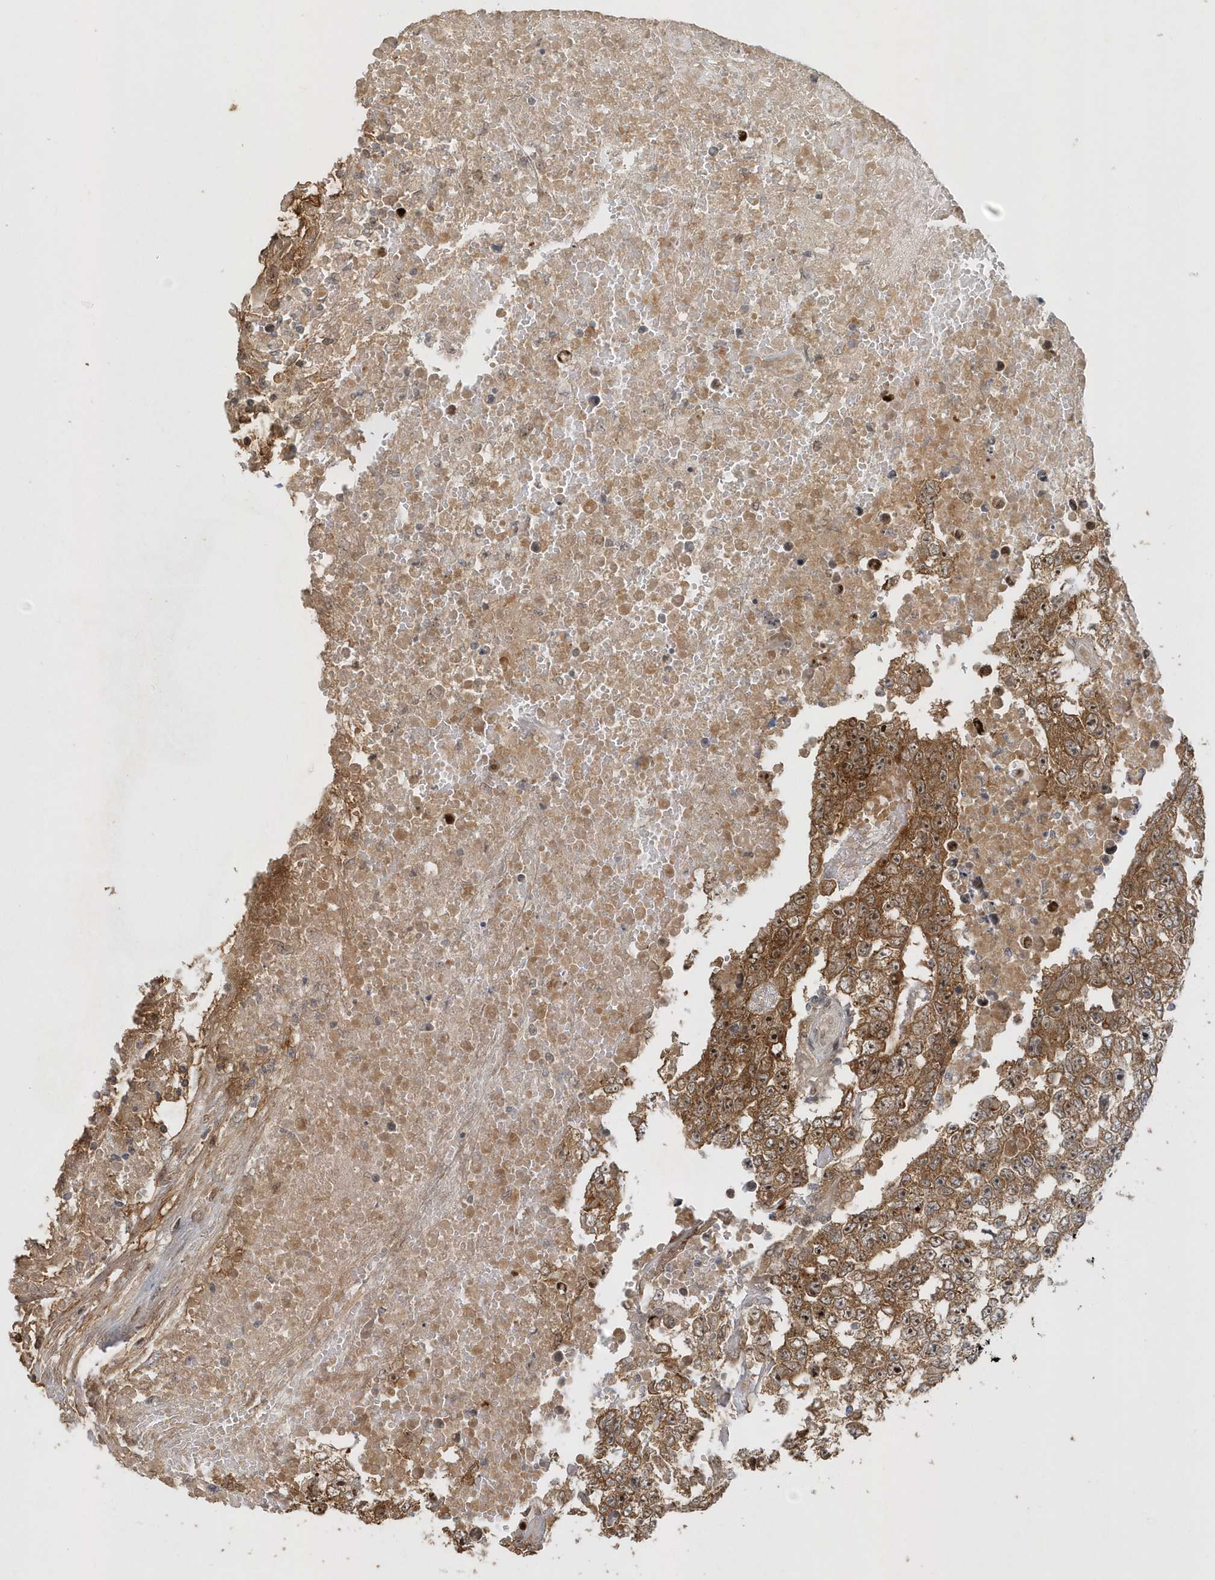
{"staining": {"intensity": "strong", "quantity": ">75%", "location": "cytoplasmic/membranous,nuclear"}, "tissue": "testis cancer", "cell_type": "Tumor cells", "image_type": "cancer", "snomed": [{"axis": "morphology", "description": "Carcinoma, Embryonal, NOS"}, {"axis": "topography", "description": "Testis"}], "caption": "Testis cancer stained for a protein (brown) demonstrates strong cytoplasmic/membranous and nuclear positive staining in approximately >75% of tumor cells.", "gene": "TRAIP", "patient": {"sex": "male", "age": 25}}